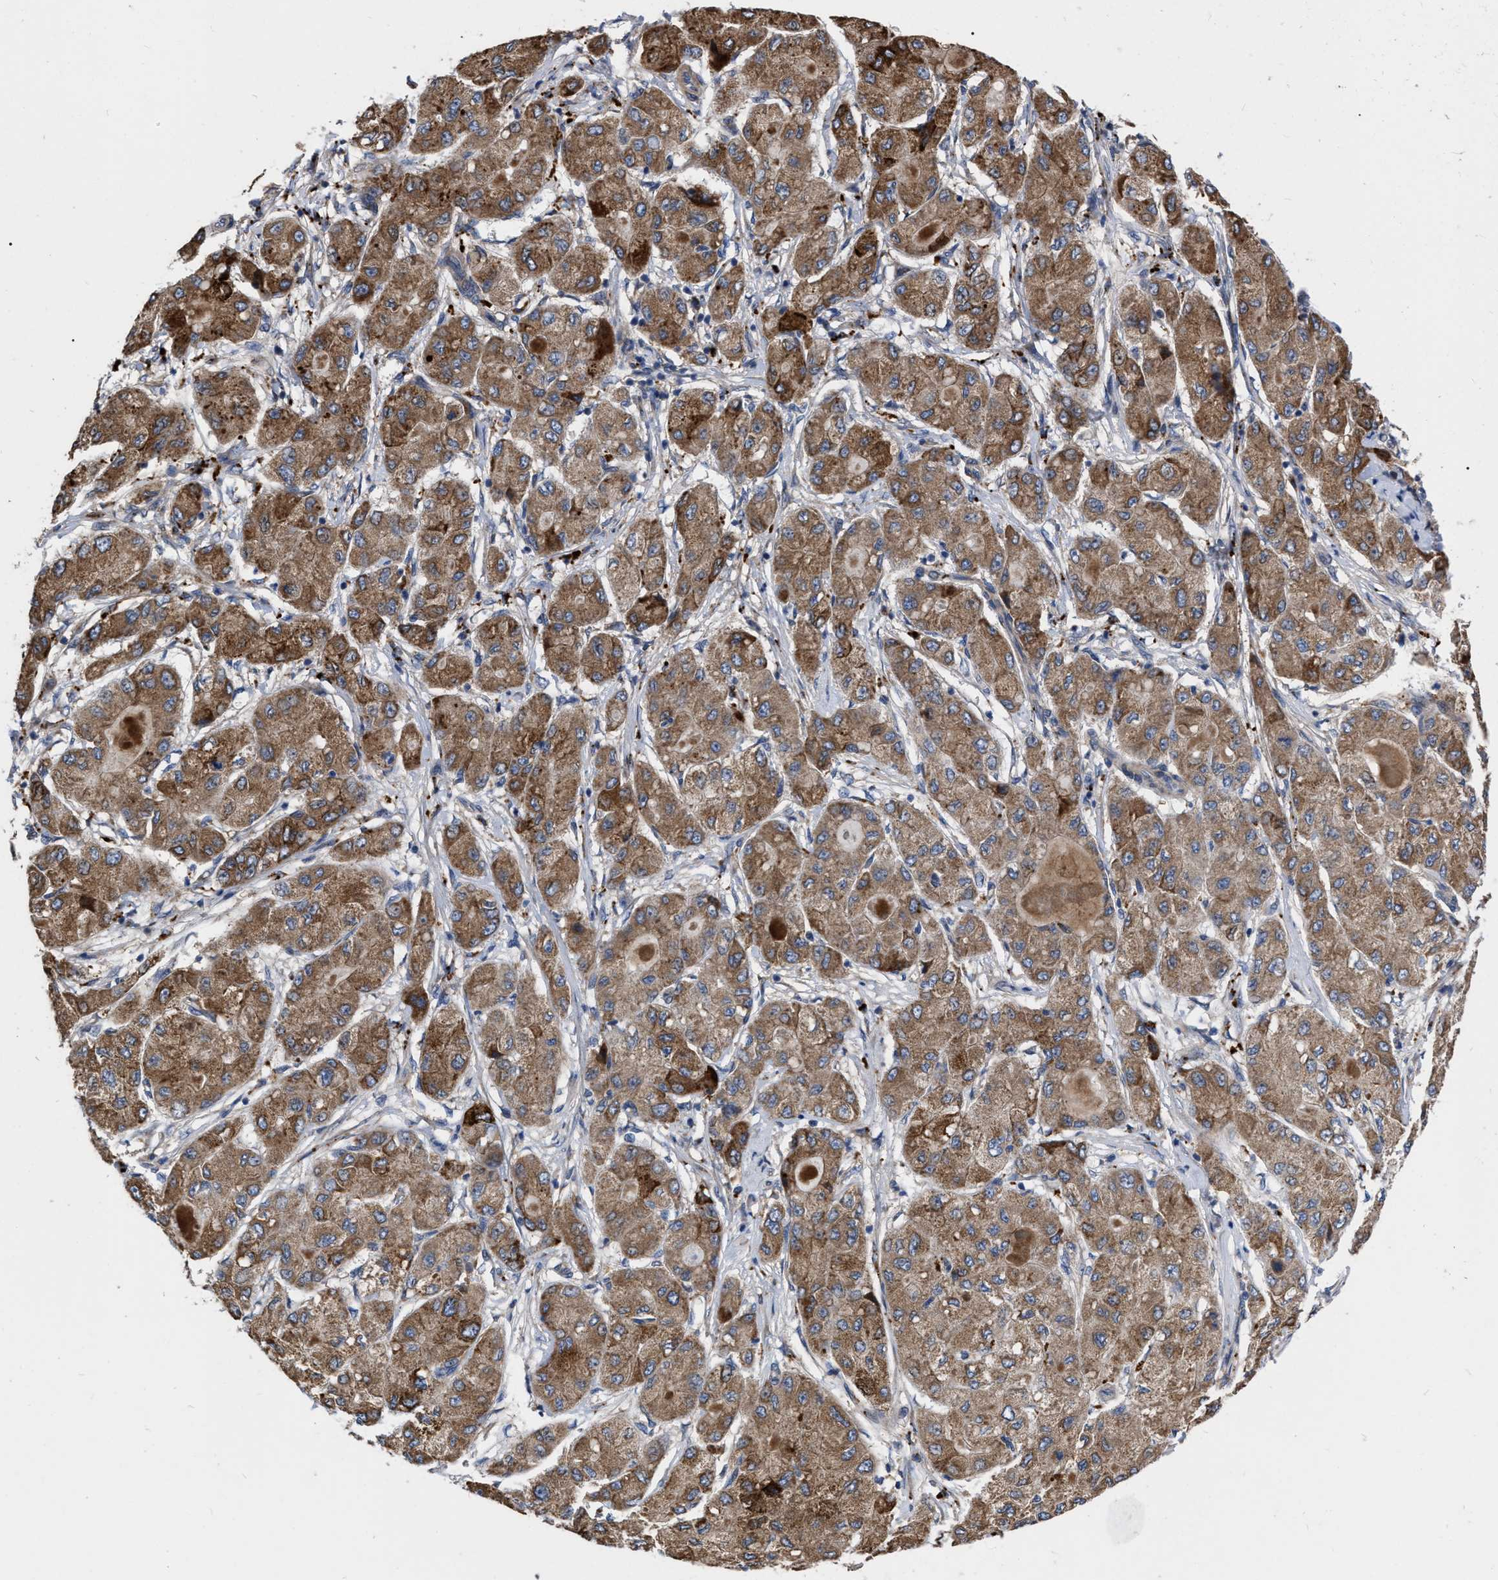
{"staining": {"intensity": "moderate", "quantity": ">75%", "location": "cytoplasmic/membranous"}, "tissue": "liver cancer", "cell_type": "Tumor cells", "image_type": "cancer", "snomed": [{"axis": "morphology", "description": "Carcinoma, Hepatocellular, NOS"}, {"axis": "topography", "description": "Liver"}], "caption": "This histopathology image shows immunohistochemistry (IHC) staining of human liver hepatocellular carcinoma, with medium moderate cytoplasmic/membranous positivity in about >75% of tumor cells.", "gene": "MLST8", "patient": {"sex": "male", "age": 80}}